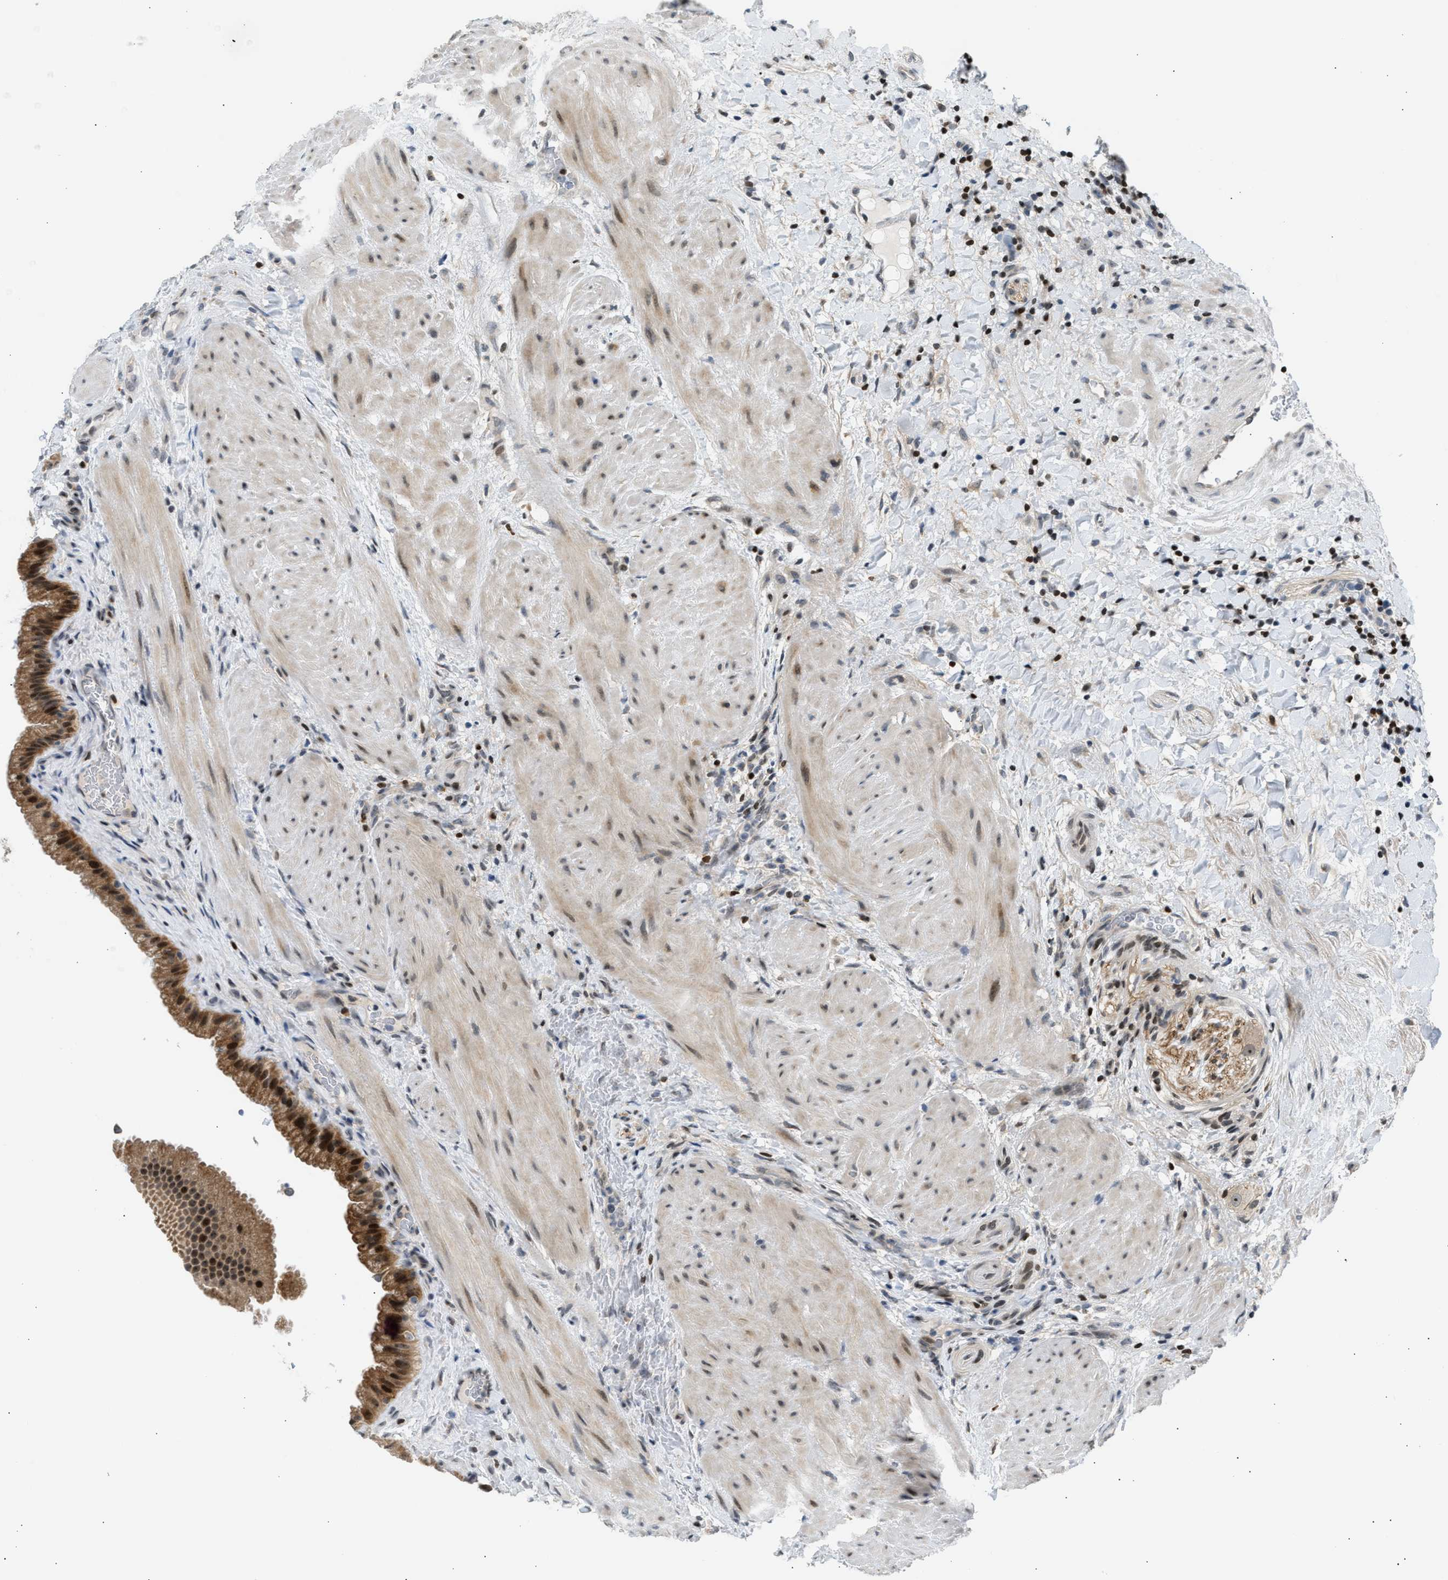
{"staining": {"intensity": "moderate", "quantity": ">75%", "location": "cytoplasmic/membranous,nuclear"}, "tissue": "gallbladder", "cell_type": "Glandular cells", "image_type": "normal", "snomed": [{"axis": "morphology", "description": "Normal tissue, NOS"}, {"axis": "topography", "description": "Gallbladder"}], "caption": "Protein expression analysis of unremarkable human gallbladder reveals moderate cytoplasmic/membranous,nuclear expression in approximately >75% of glandular cells.", "gene": "NPS", "patient": {"sex": "male", "age": 49}}